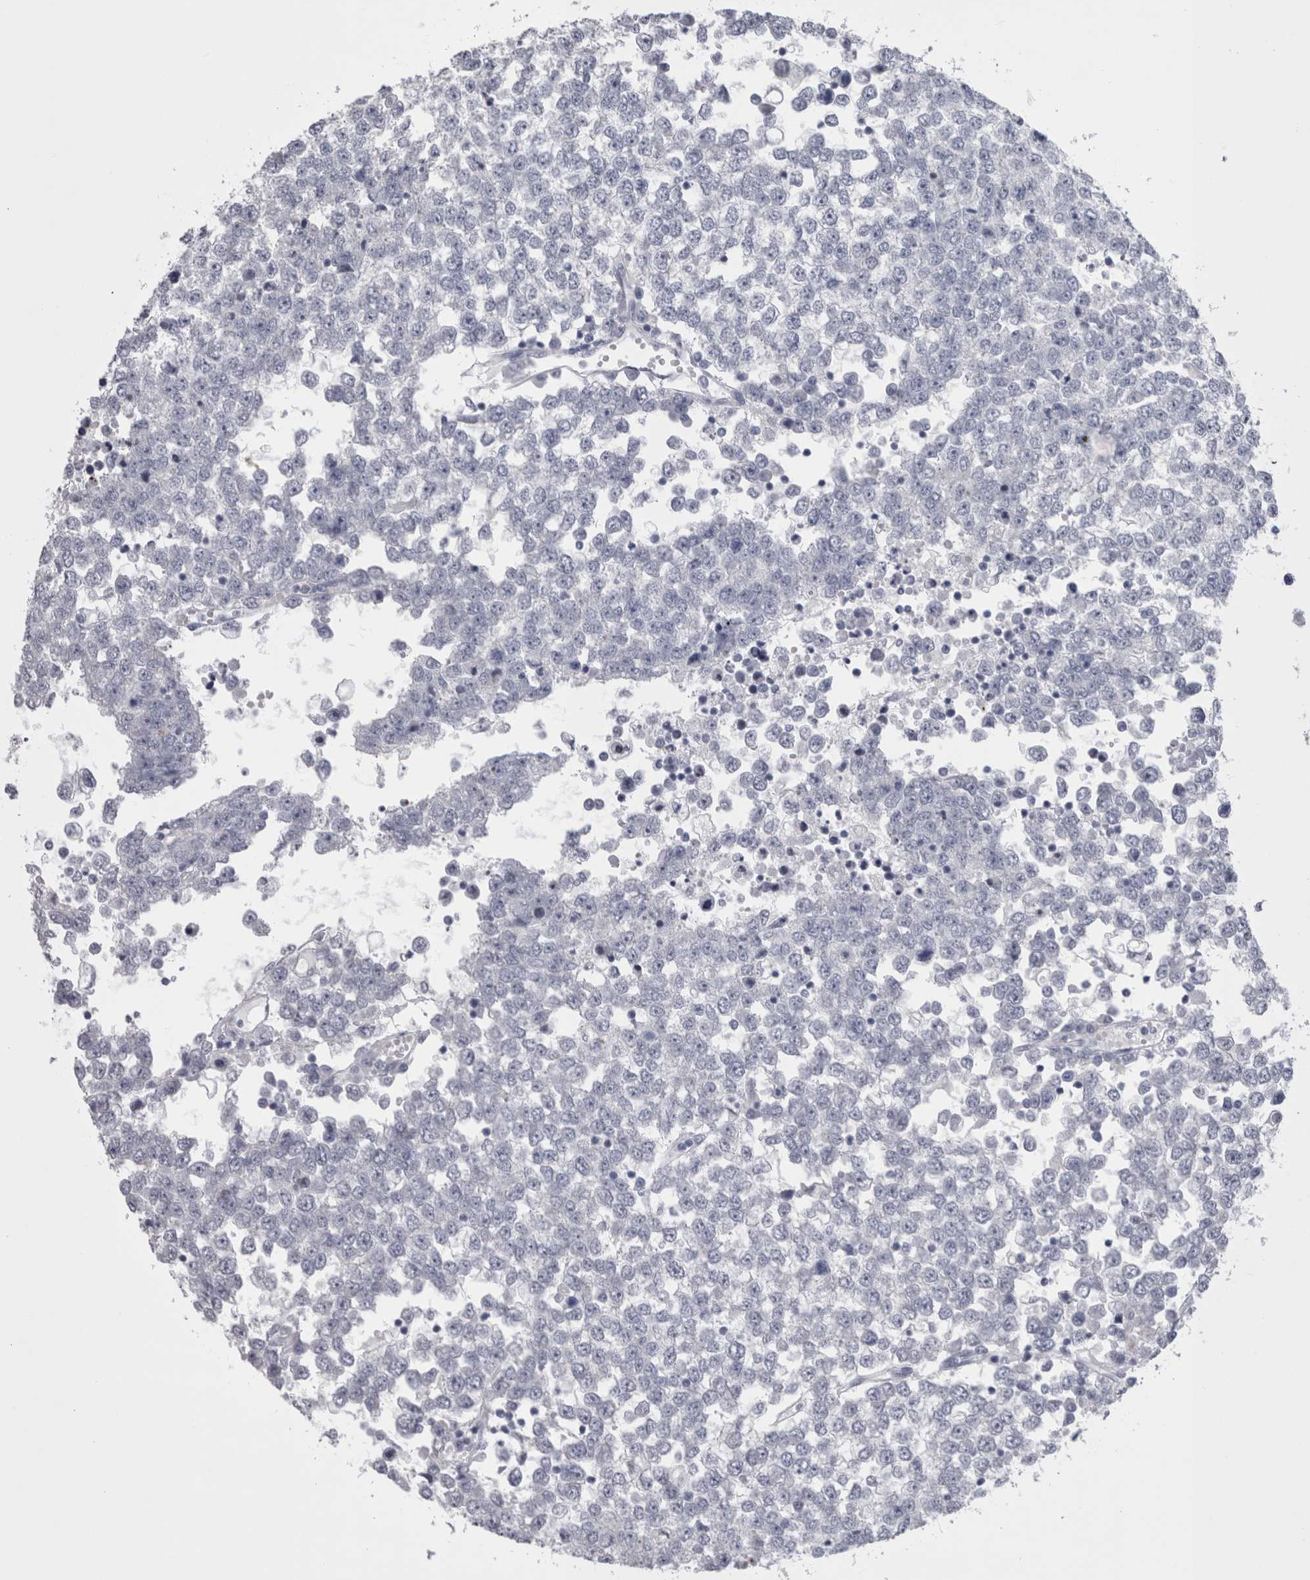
{"staining": {"intensity": "negative", "quantity": "none", "location": "none"}, "tissue": "testis cancer", "cell_type": "Tumor cells", "image_type": "cancer", "snomed": [{"axis": "morphology", "description": "Seminoma, NOS"}, {"axis": "topography", "description": "Testis"}], "caption": "IHC image of testis seminoma stained for a protein (brown), which reveals no staining in tumor cells.", "gene": "PWP2", "patient": {"sex": "male", "age": 65}}